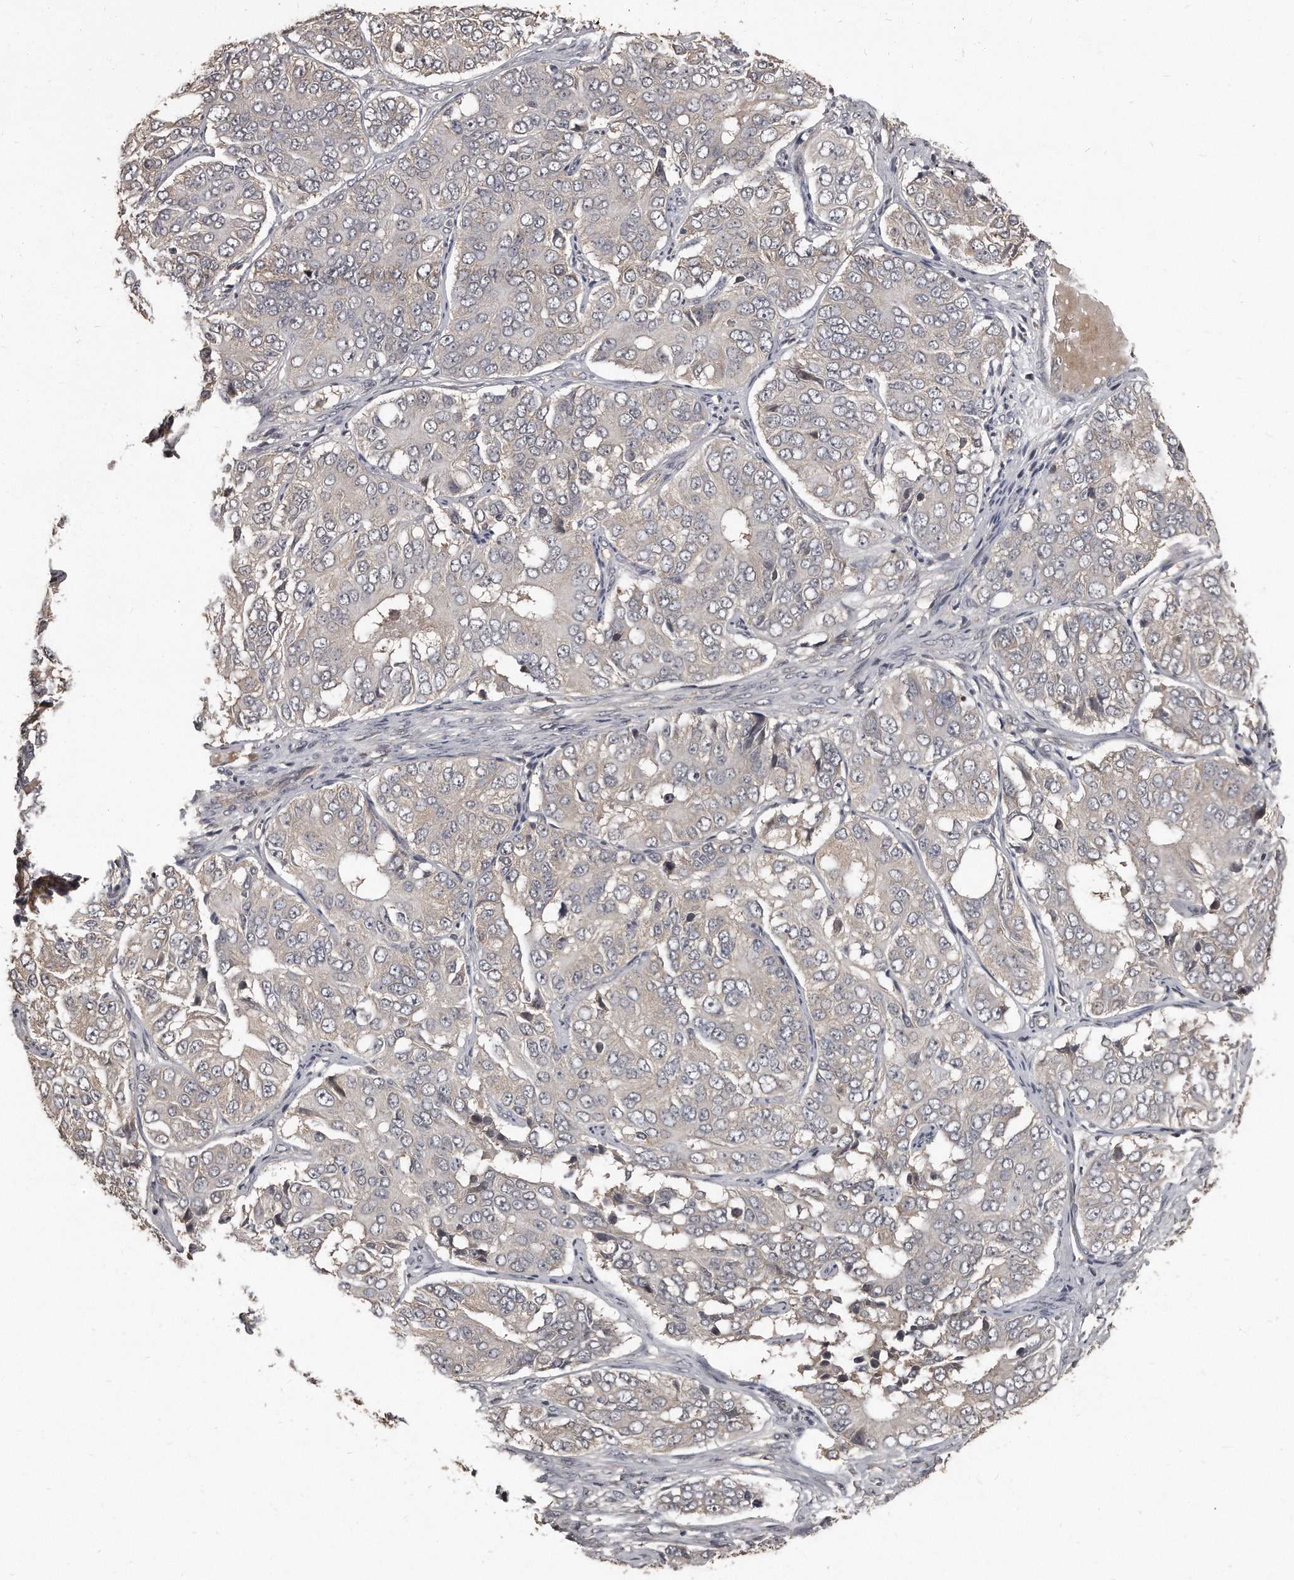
{"staining": {"intensity": "negative", "quantity": "none", "location": "none"}, "tissue": "ovarian cancer", "cell_type": "Tumor cells", "image_type": "cancer", "snomed": [{"axis": "morphology", "description": "Carcinoma, endometroid"}, {"axis": "topography", "description": "Ovary"}], "caption": "A photomicrograph of ovarian cancer stained for a protein displays no brown staining in tumor cells. (DAB (3,3'-diaminobenzidine) immunohistochemistry visualized using brightfield microscopy, high magnification).", "gene": "GRB10", "patient": {"sex": "female", "age": 51}}